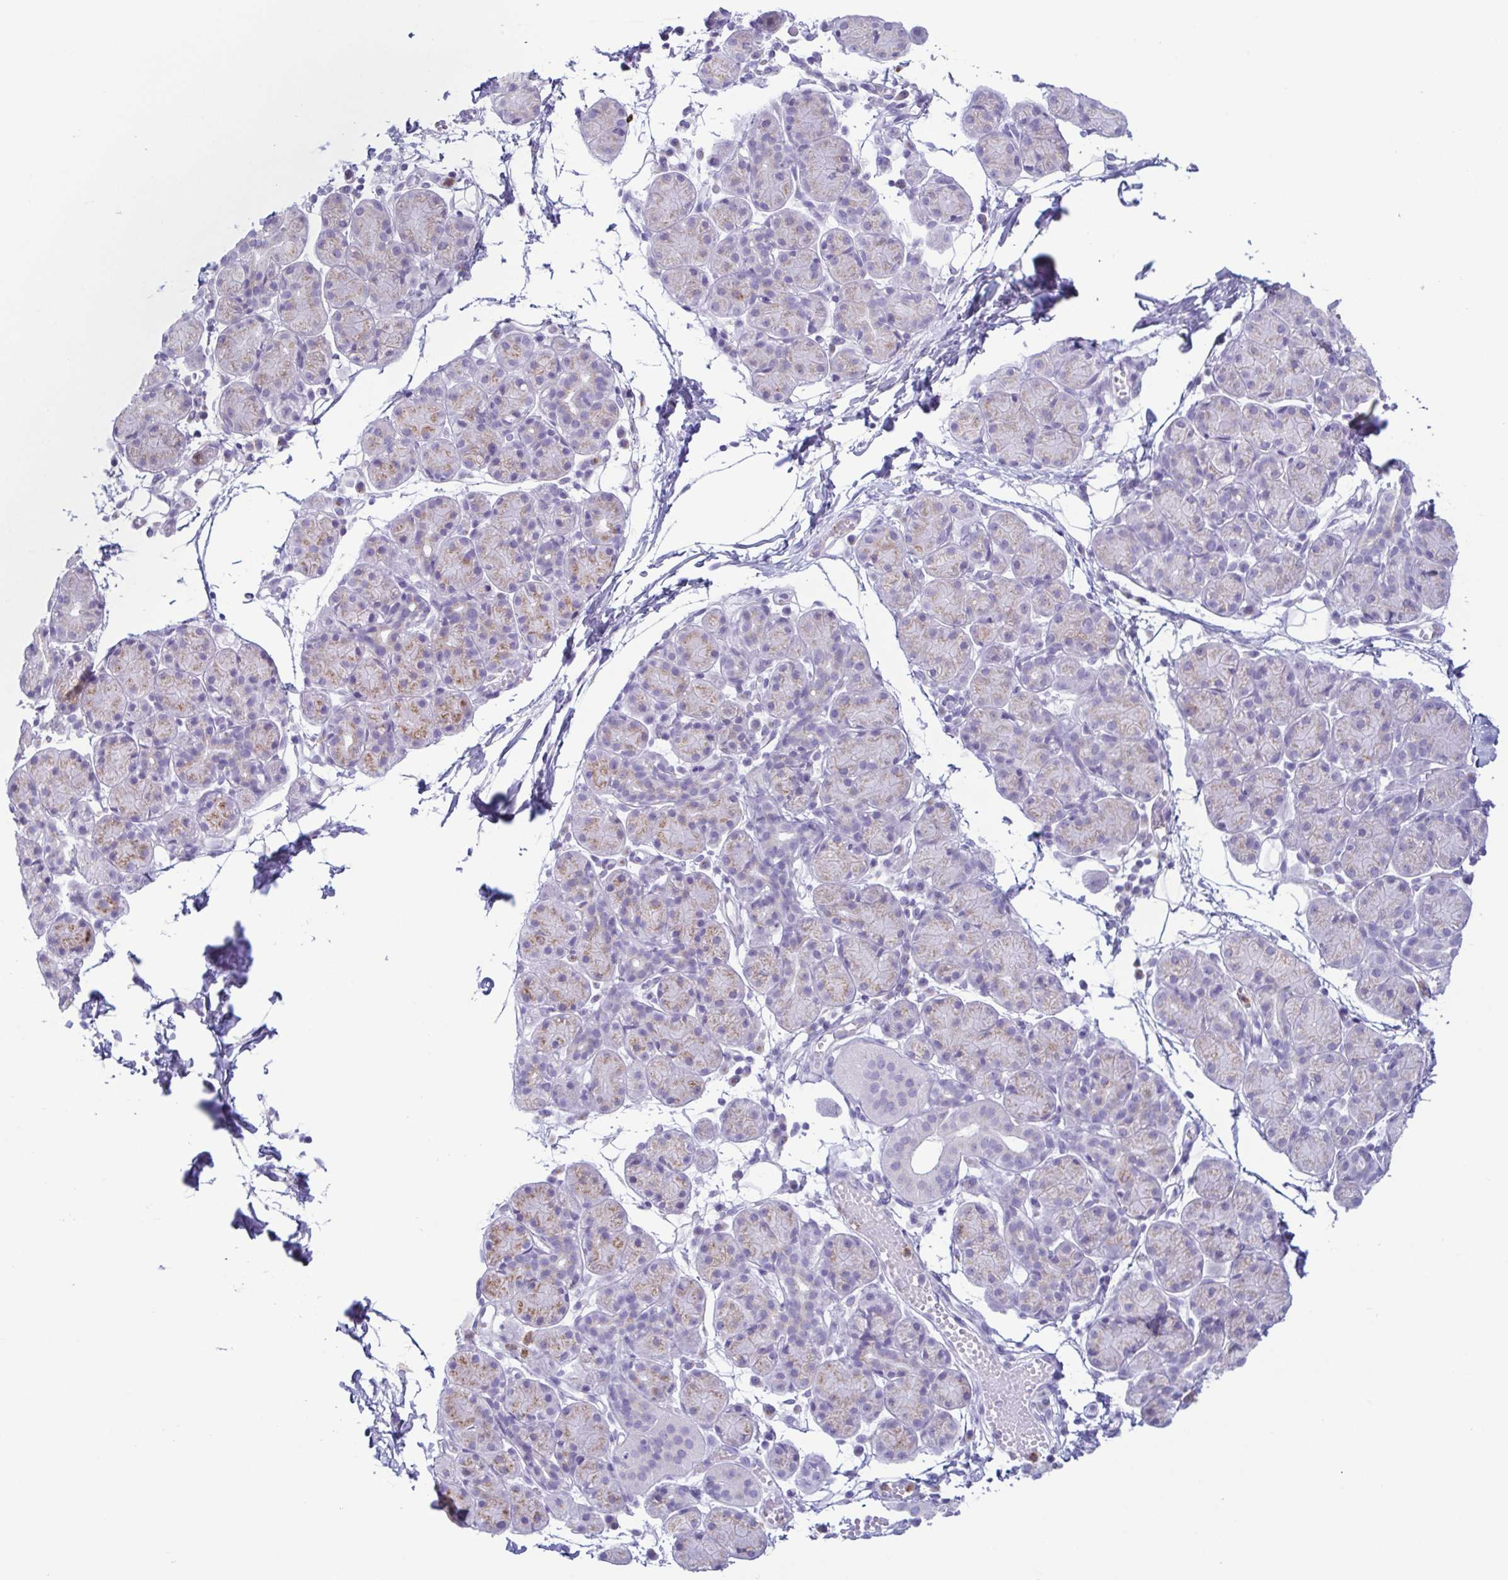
{"staining": {"intensity": "weak", "quantity": "25%-75%", "location": "cytoplasmic/membranous"}, "tissue": "salivary gland", "cell_type": "Glandular cells", "image_type": "normal", "snomed": [{"axis": "morphology", "description": "Normal tissue, NOS"}, {"axis": "morphology", "description": "Inflammation, NOS"}, {"axis": "topography", "description": "Lymph node"}, {"axis": "topography", "description": "Salivary gland"}], "caption": "Immunohistochemical staining of normal human salivary gland demonstrates weak cytoplasmic/membranous protein staining in about 25%-75% of glandular cells.", "gene": "AZU1", "patient": {"sex": "male", "age": 3}}